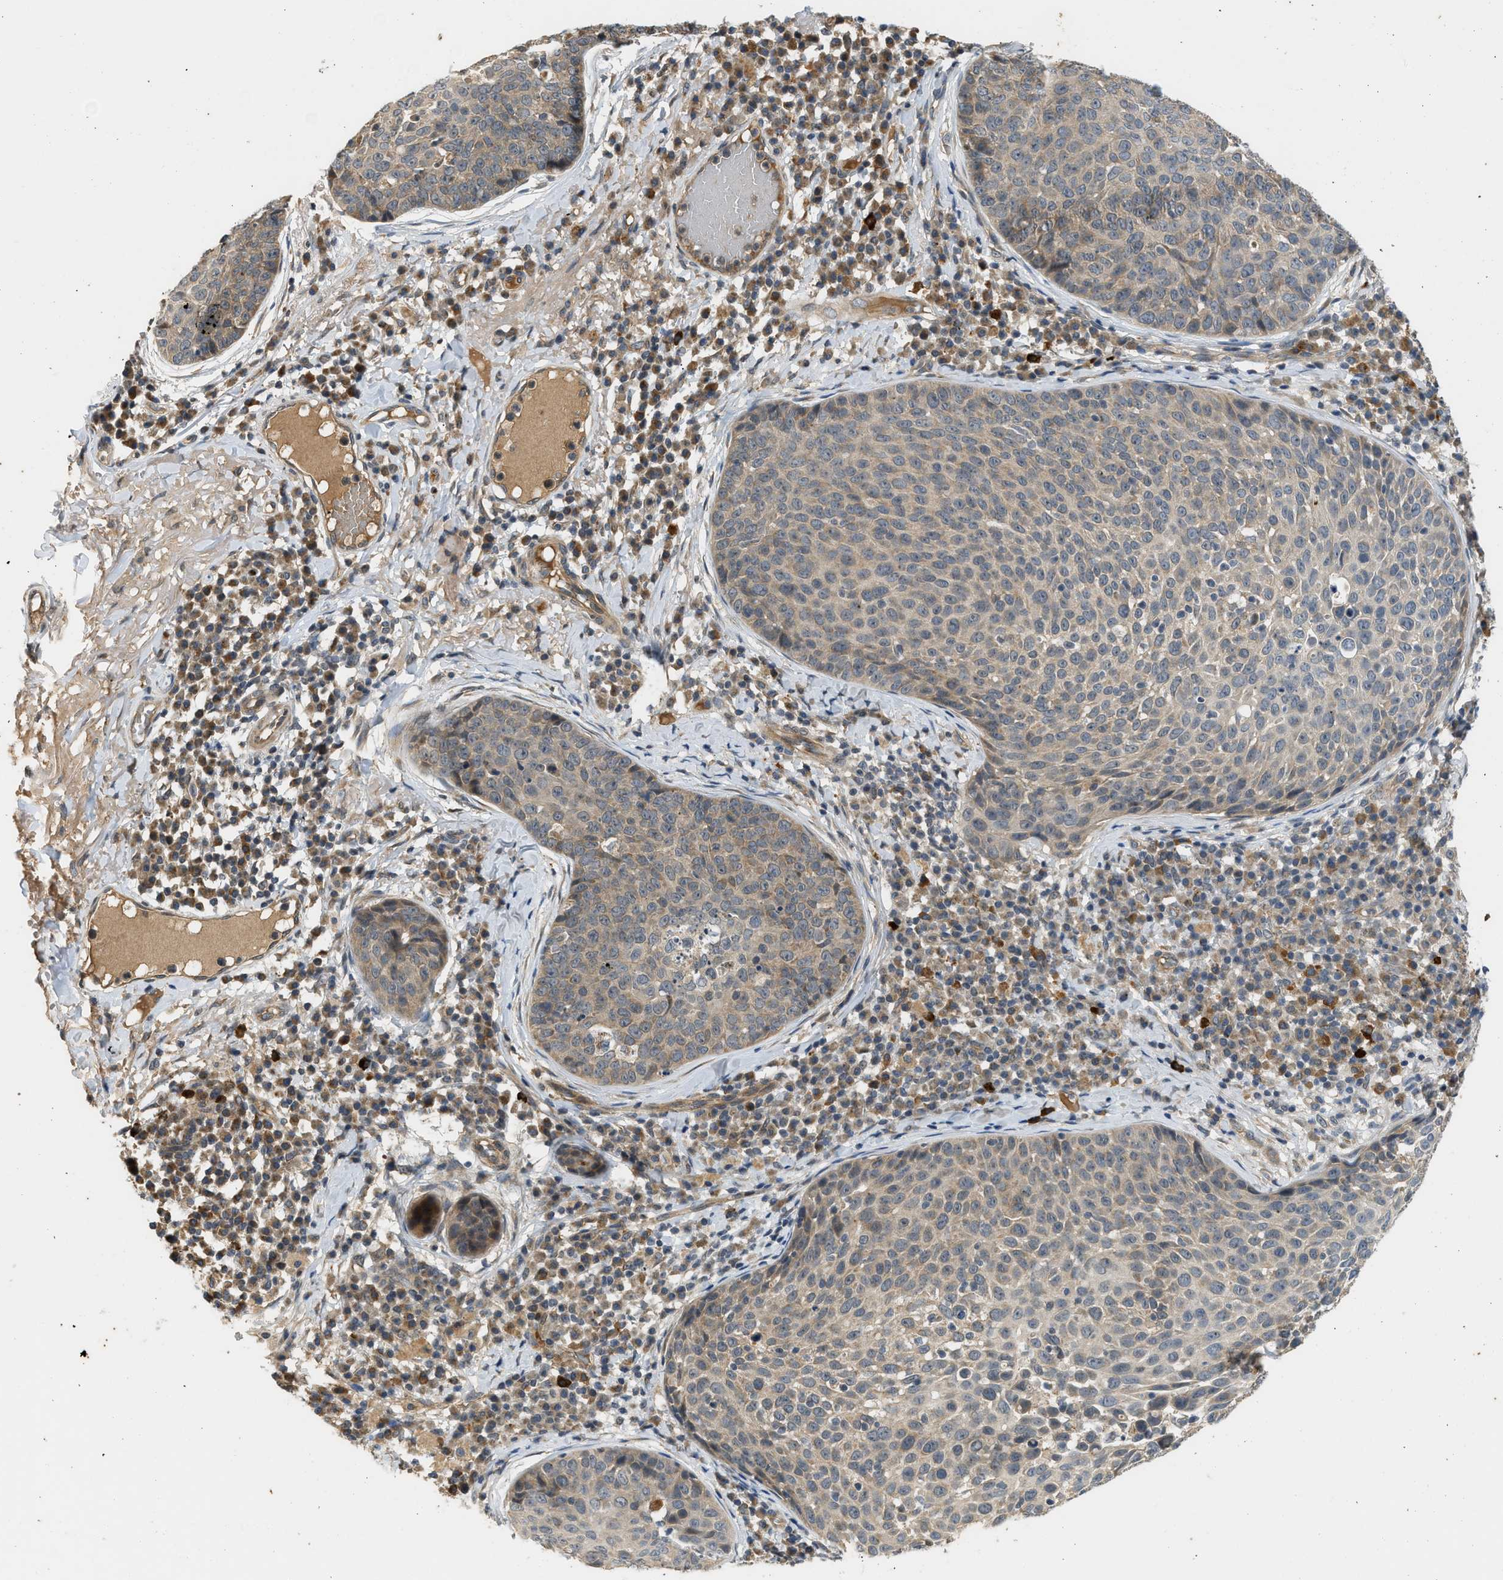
{"staining": {"intensity": "weak", "quantity": "25%-75%", "location": "cytoplasmic/membranous"}, "tissue": "skin cancer", "cell_type": "Tumor cells", "image_type": "cancer", "snomed": [{"axis": "morphology", "description": "Squamous cell carcinoma in situ, NOS"}, {"axis": "morphology", "description": "Squamous cell carcinoma, NOS"}, {"axis": "topography", "description": "Skin"}], "caption": "Immunohistochemical staining of squamous cell carcinoma (skin) shows low levels of weak cytoplasmic/membranous protein staining in about 25%-75% of tumor cells. (DAB (3,3'-diaminobenzidine) IHC, brown staining for protein, blue staining for nuclei).", "gene": "ADCY8", "patient": {"sex": "male", "age": 93}}